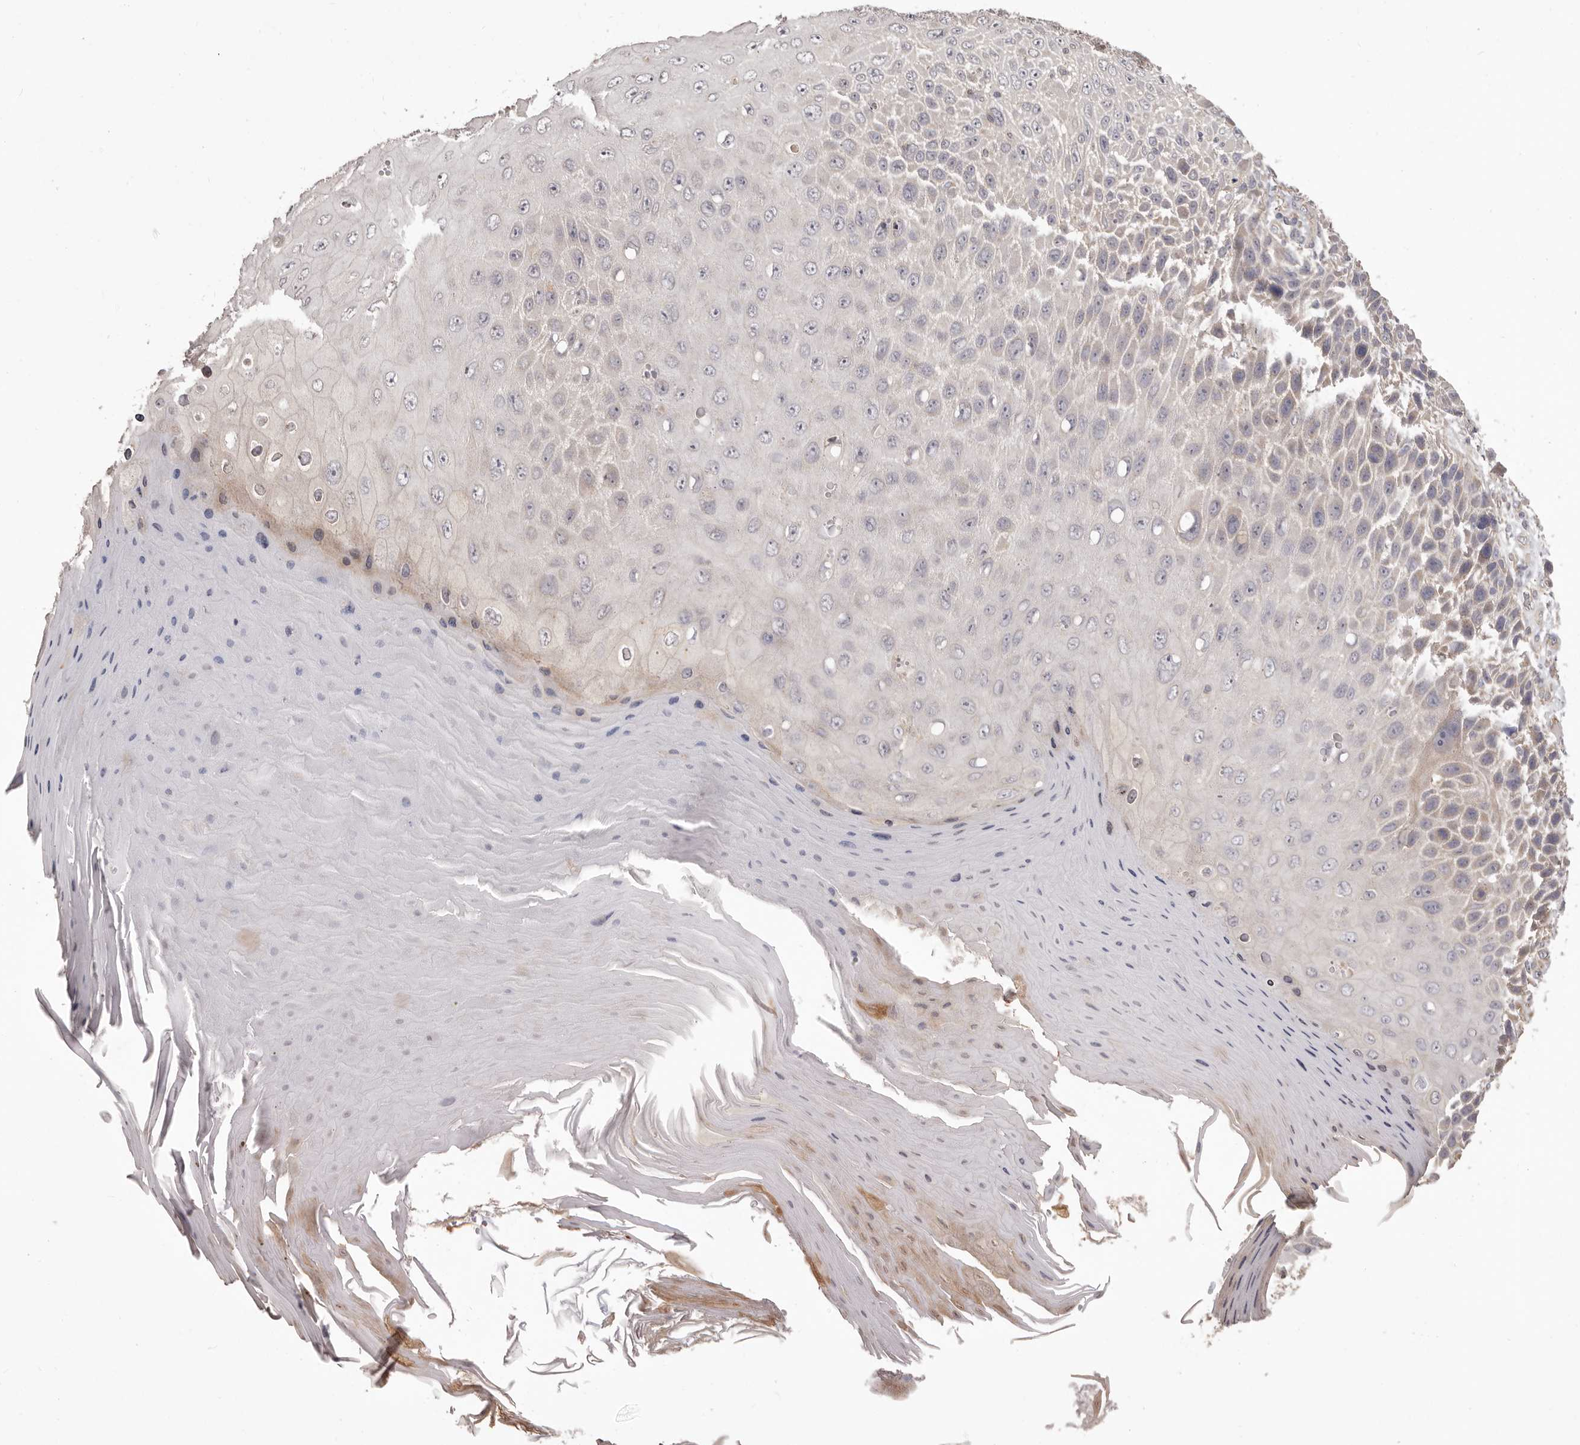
{"staining": {"intensity": "negative", "quantity": "none", "location": "none"}, "tissue": "skin cancer", "cell_type": "Tumor cells", "image_type": "cancer", "snomed": [{"axis": "morphology", "description": "Squamous cell carcinoma, NOS"}, {"axis": "topography", "description": "Skin"}], "caption": "Tumor cells show no significant protein positivity in skin cancer (squamous cell carcinoma). (DAB (3,3'-diaminobenzidine) immunohistochemistry with hematoxylin counter stain).", "gene": "HRH1", "patient": {"sex": "female", "age": 88}}